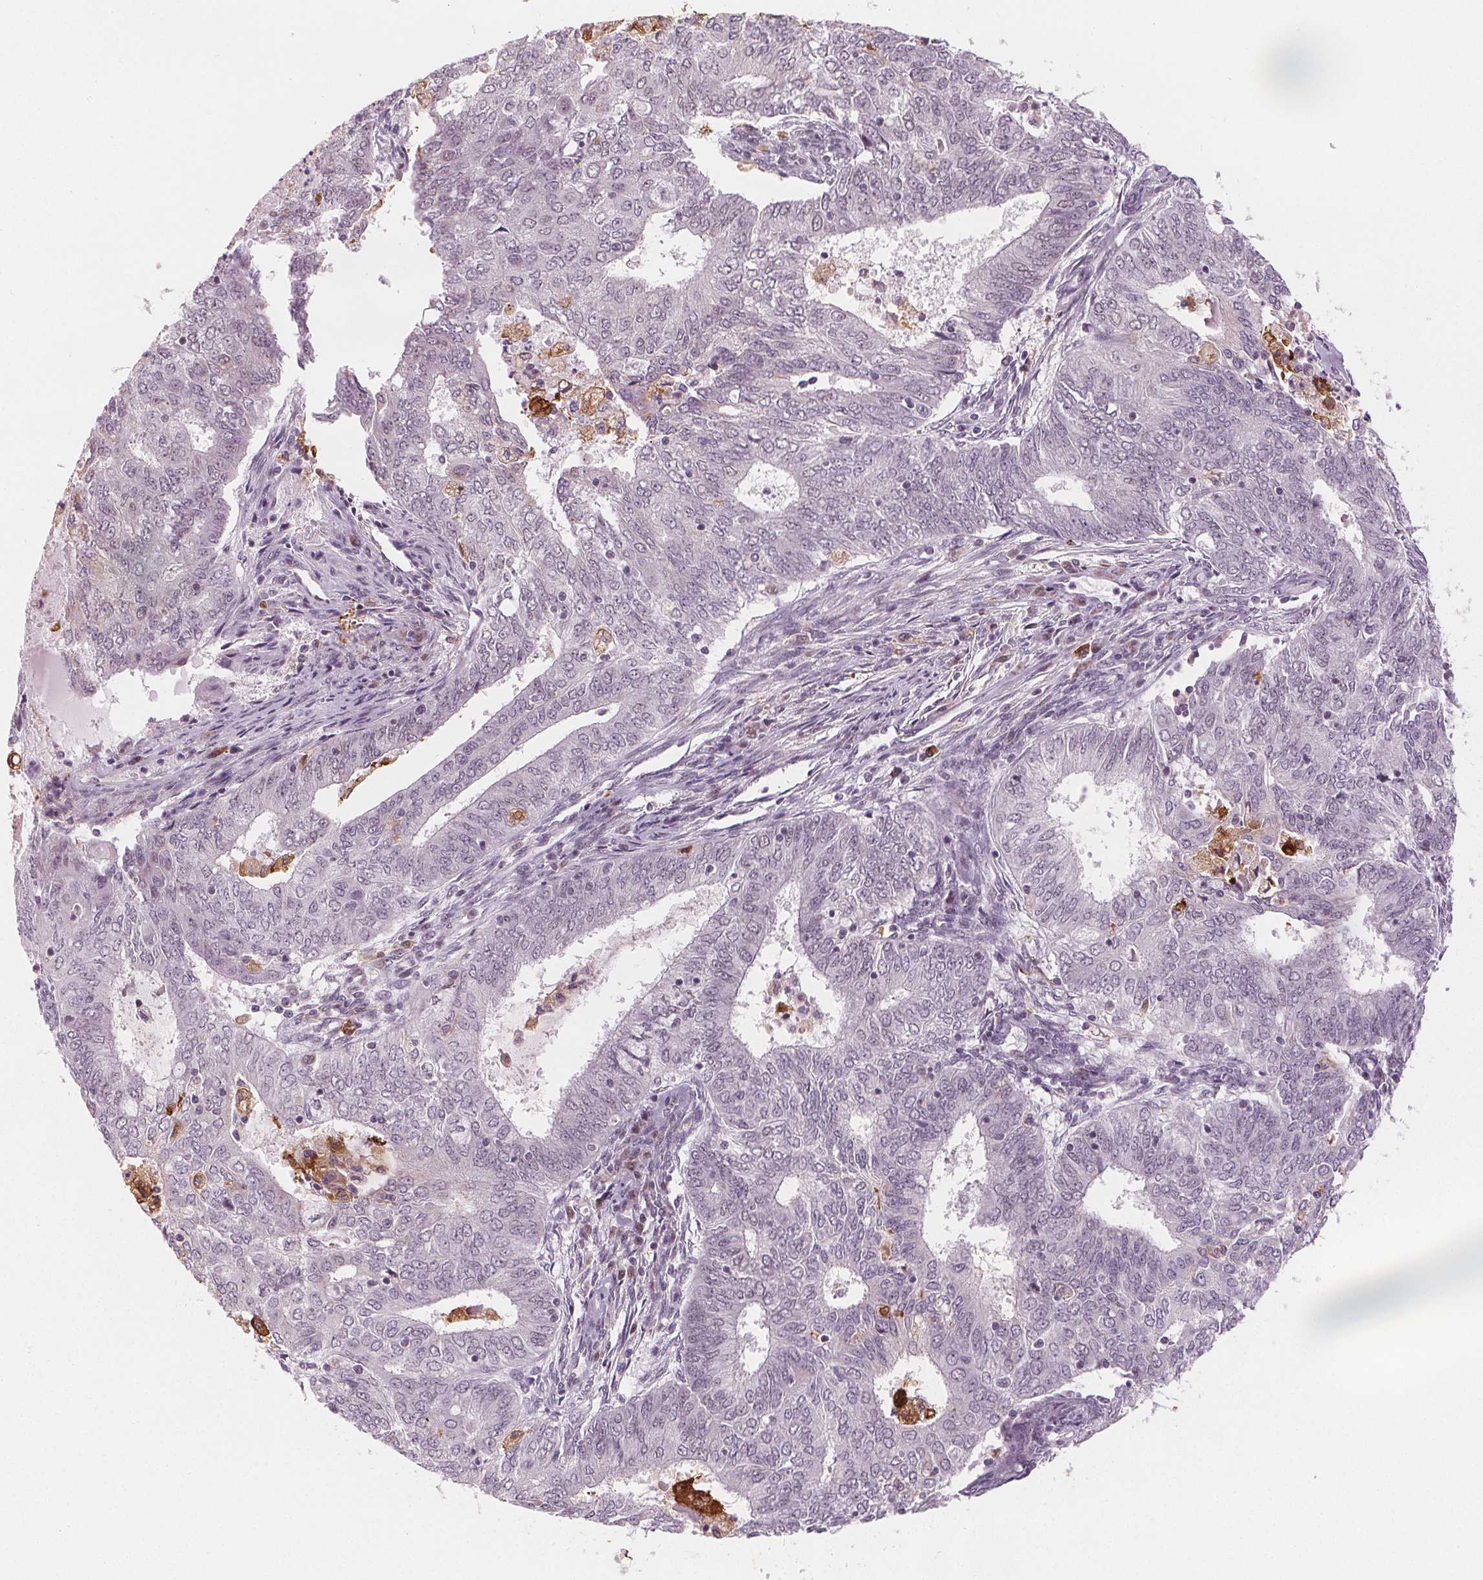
{"staining": {"intensity": "moderate", "quantity": "25%-75%", "location": "nuclear"}, "tissue": "endometrial cancer", "cell_type": "Tumor cells", "image_type": "cancer", "snomed": [{"axis": "morphology", "description": "Adenocarcinoma, NOS"}, {"axis": "topography", "description": "Endometrium"}], "caption": "Tumor cells exhibit medium levels of moderate nuclear staining in approximately 25%-75% of cells in human adenocarcinoma (endometrial).", "gene": "DPM2", "patient": {"sex": "female", "age": 62}}